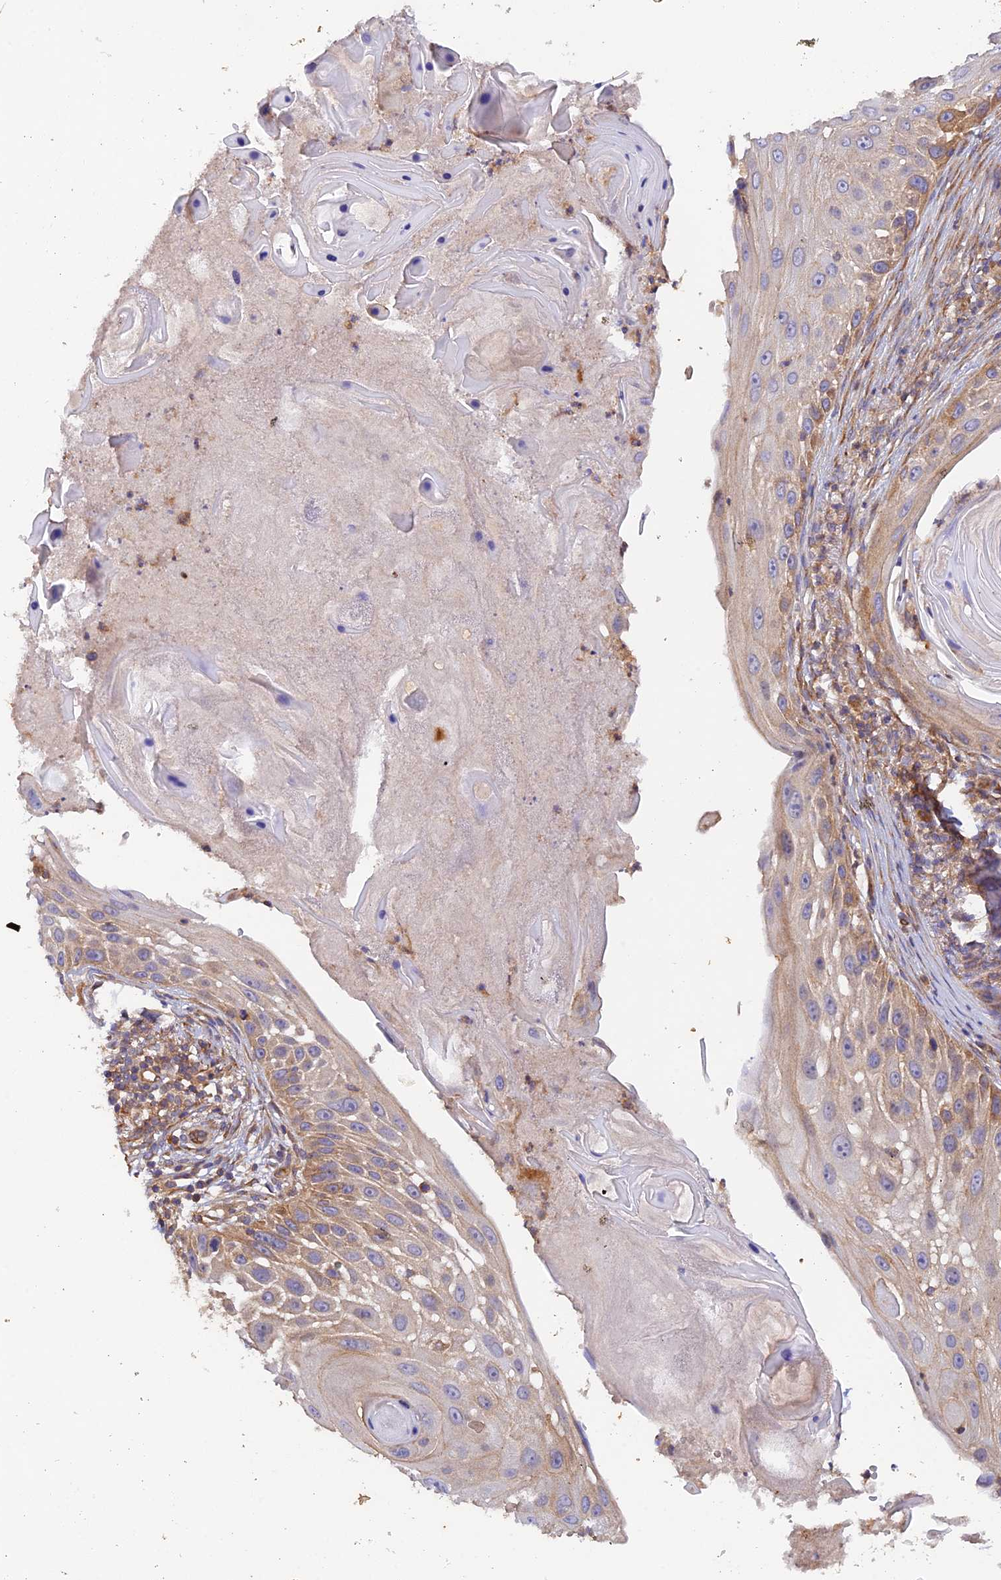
{"staining": {"intensity": "moderate", "quantity": "<25%", "location": "cytoplasmic/membranous"}, "tissue": "skin cancer", "cell_type": "Tumor cells", "image_type": "cancer", "snomed": [{"axis": "morphology", "description": "Squamous cell carcinoma, NOS"}, {"axis": "topography", "description": "Skin"}], "caption": "Protein staining of skin squamous cell carcinoma tissue shows moderate cytoplasmic/membranous expression in approximately <25% of tumor cells.", "gene": "MYO9A", "patient": {"sex": "female", "age": 44}}